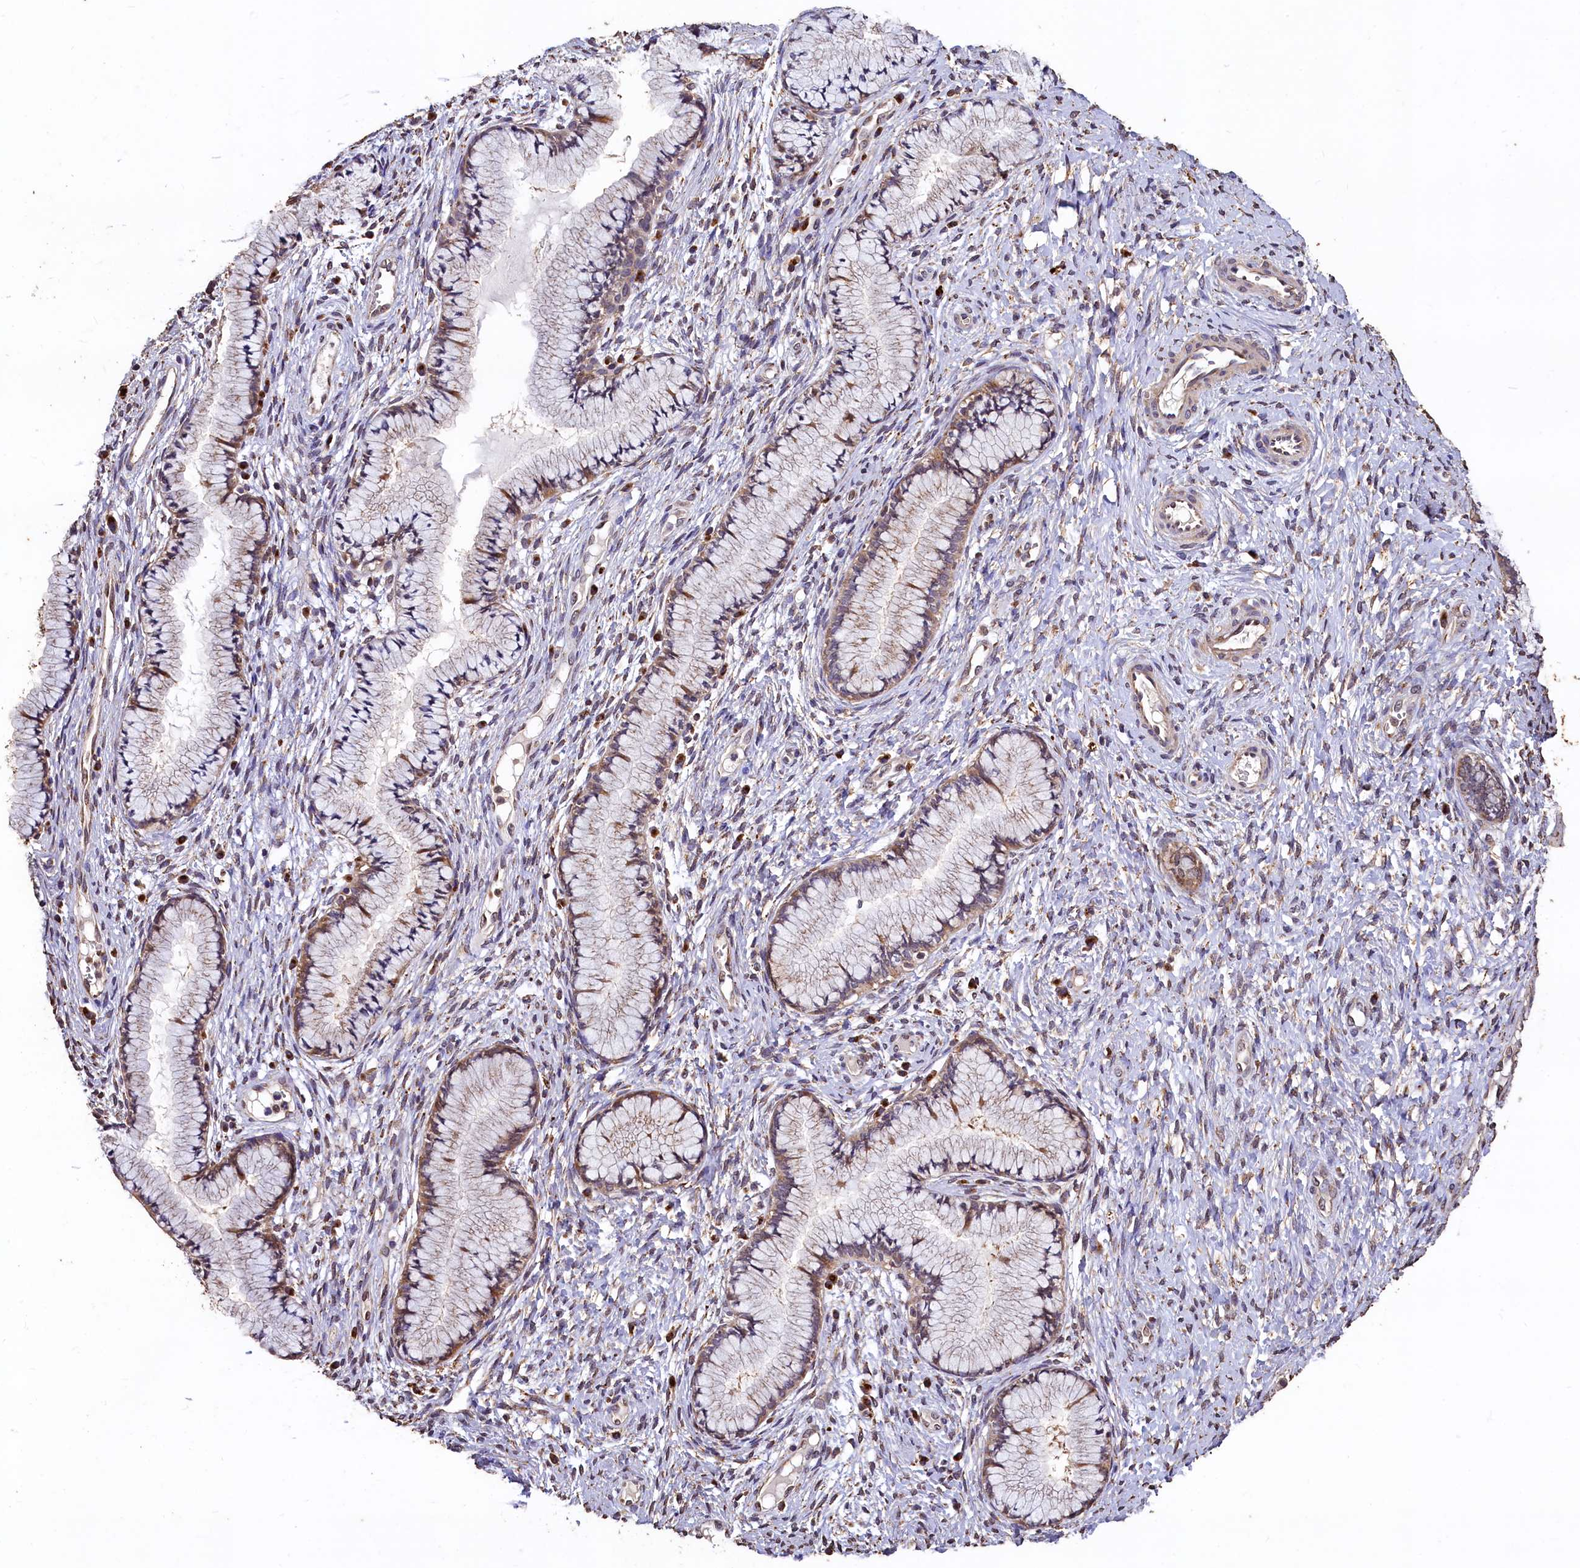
{"staining": {"intensity": "moderate", "quantity": ">75%", "location": "cytoplasmic/membranous"}, "tissue": "cervix", "cell_type": "Glandular cells", "image_type": "normal", "snomed": [{"axis": "morphology", "description": "Normal tissue, NOS"}, {"axis": "topography", "description": "Cervix"}], "caption": "Approximately >75% of glandular cells in unremarkable human cervix display moderate cytoplasmic/membranous protein staining as visualized by brown immunohistochemical staining.", "gene": "LSM4", "patient": {"sex": "female", "age": 42}}